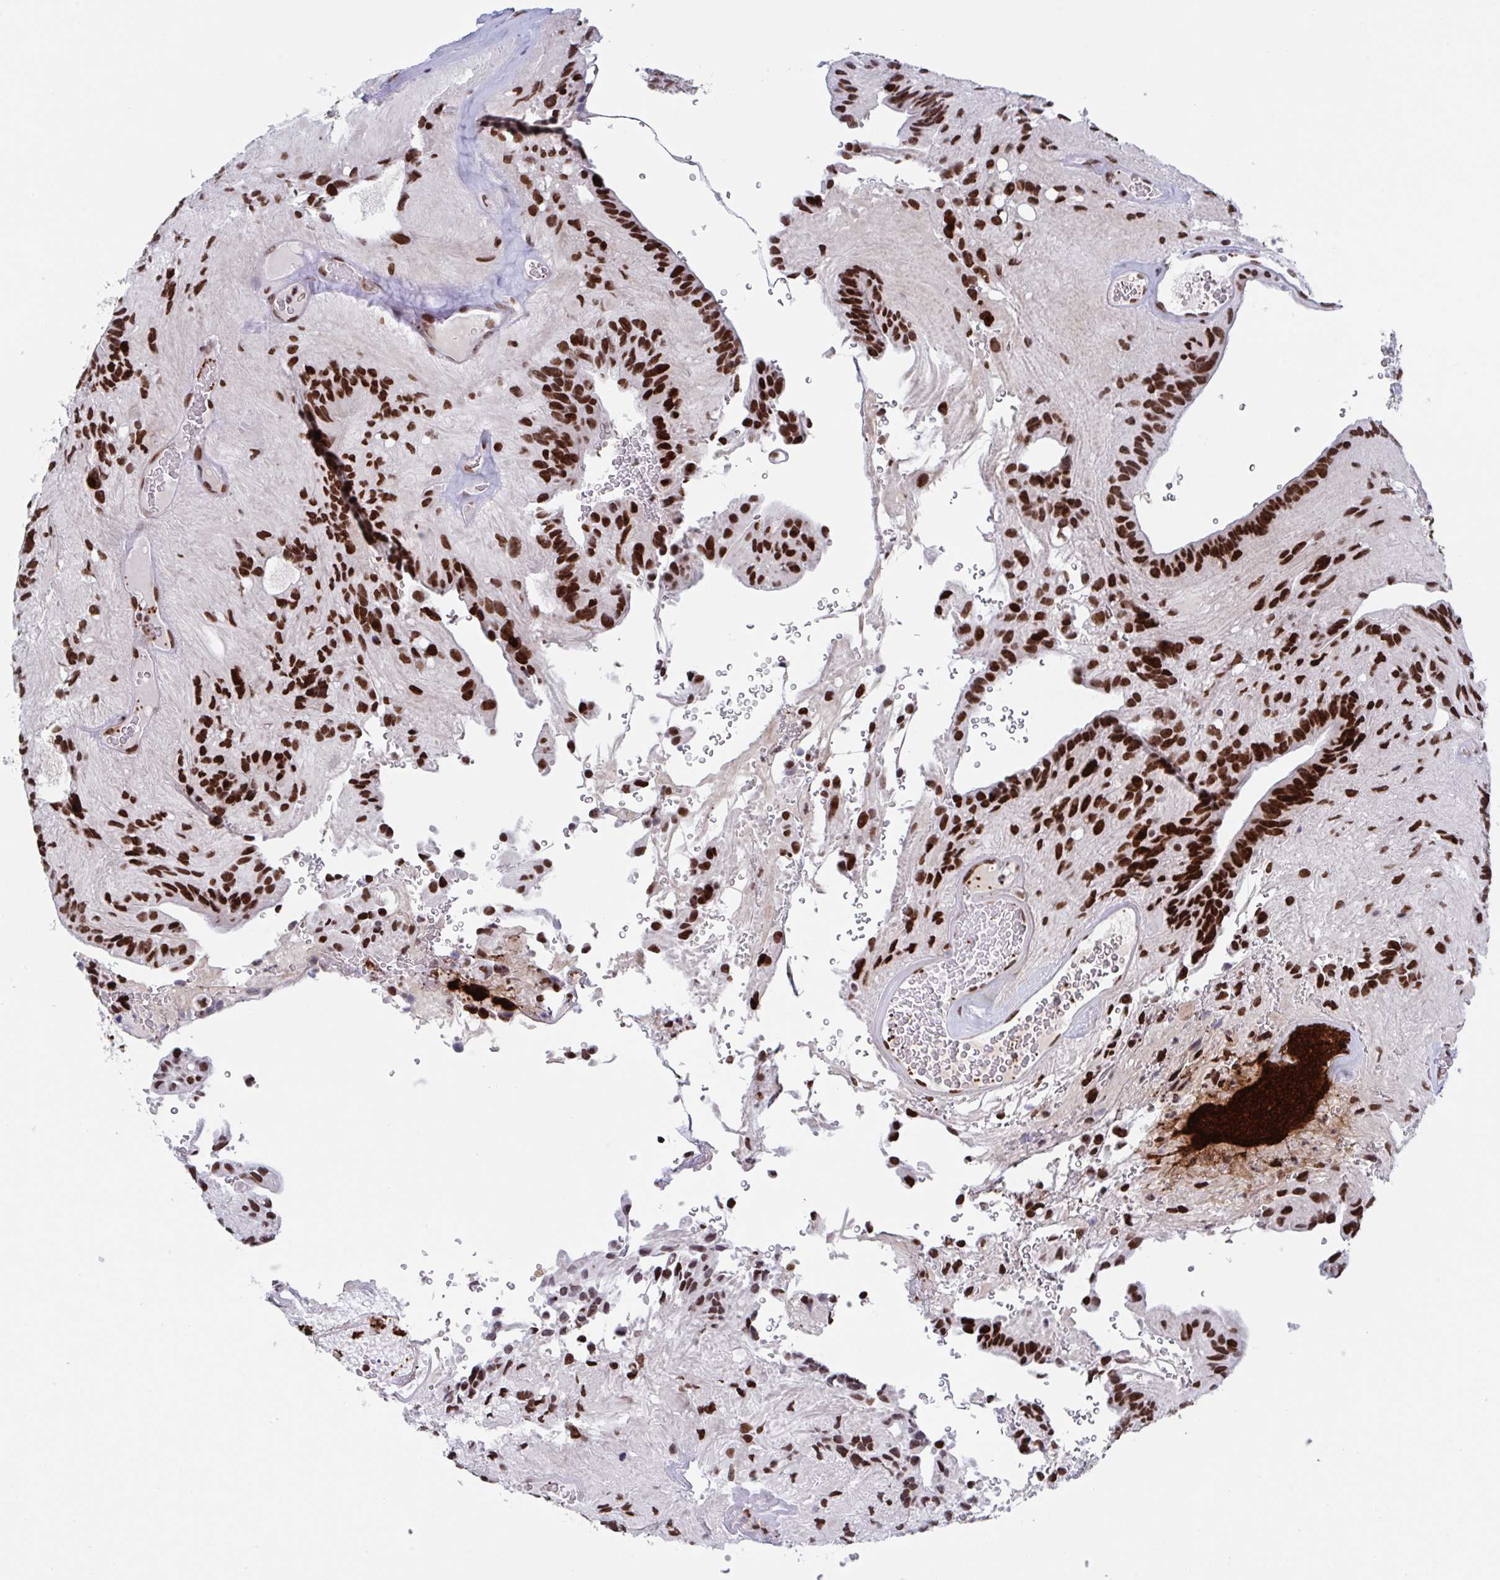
{"staining": {"intensity": "strong", "quantity": ">75%", "location": "nuclear"}, "tissue": "glioma", "cell_type": "Tumor cells", "image_type": "cancer", "snomed": [{"axis": "morphology", "description": "Glioma, malignant, Low grade"}, {"axis": "topography", "description": "Brain"}], "caption": "Tumor cells show high levels of strong nuclear staining in about >75% of cells in glioma.", "gene": "ZNF607", "patient": {"sex": "male", "age": 31}}